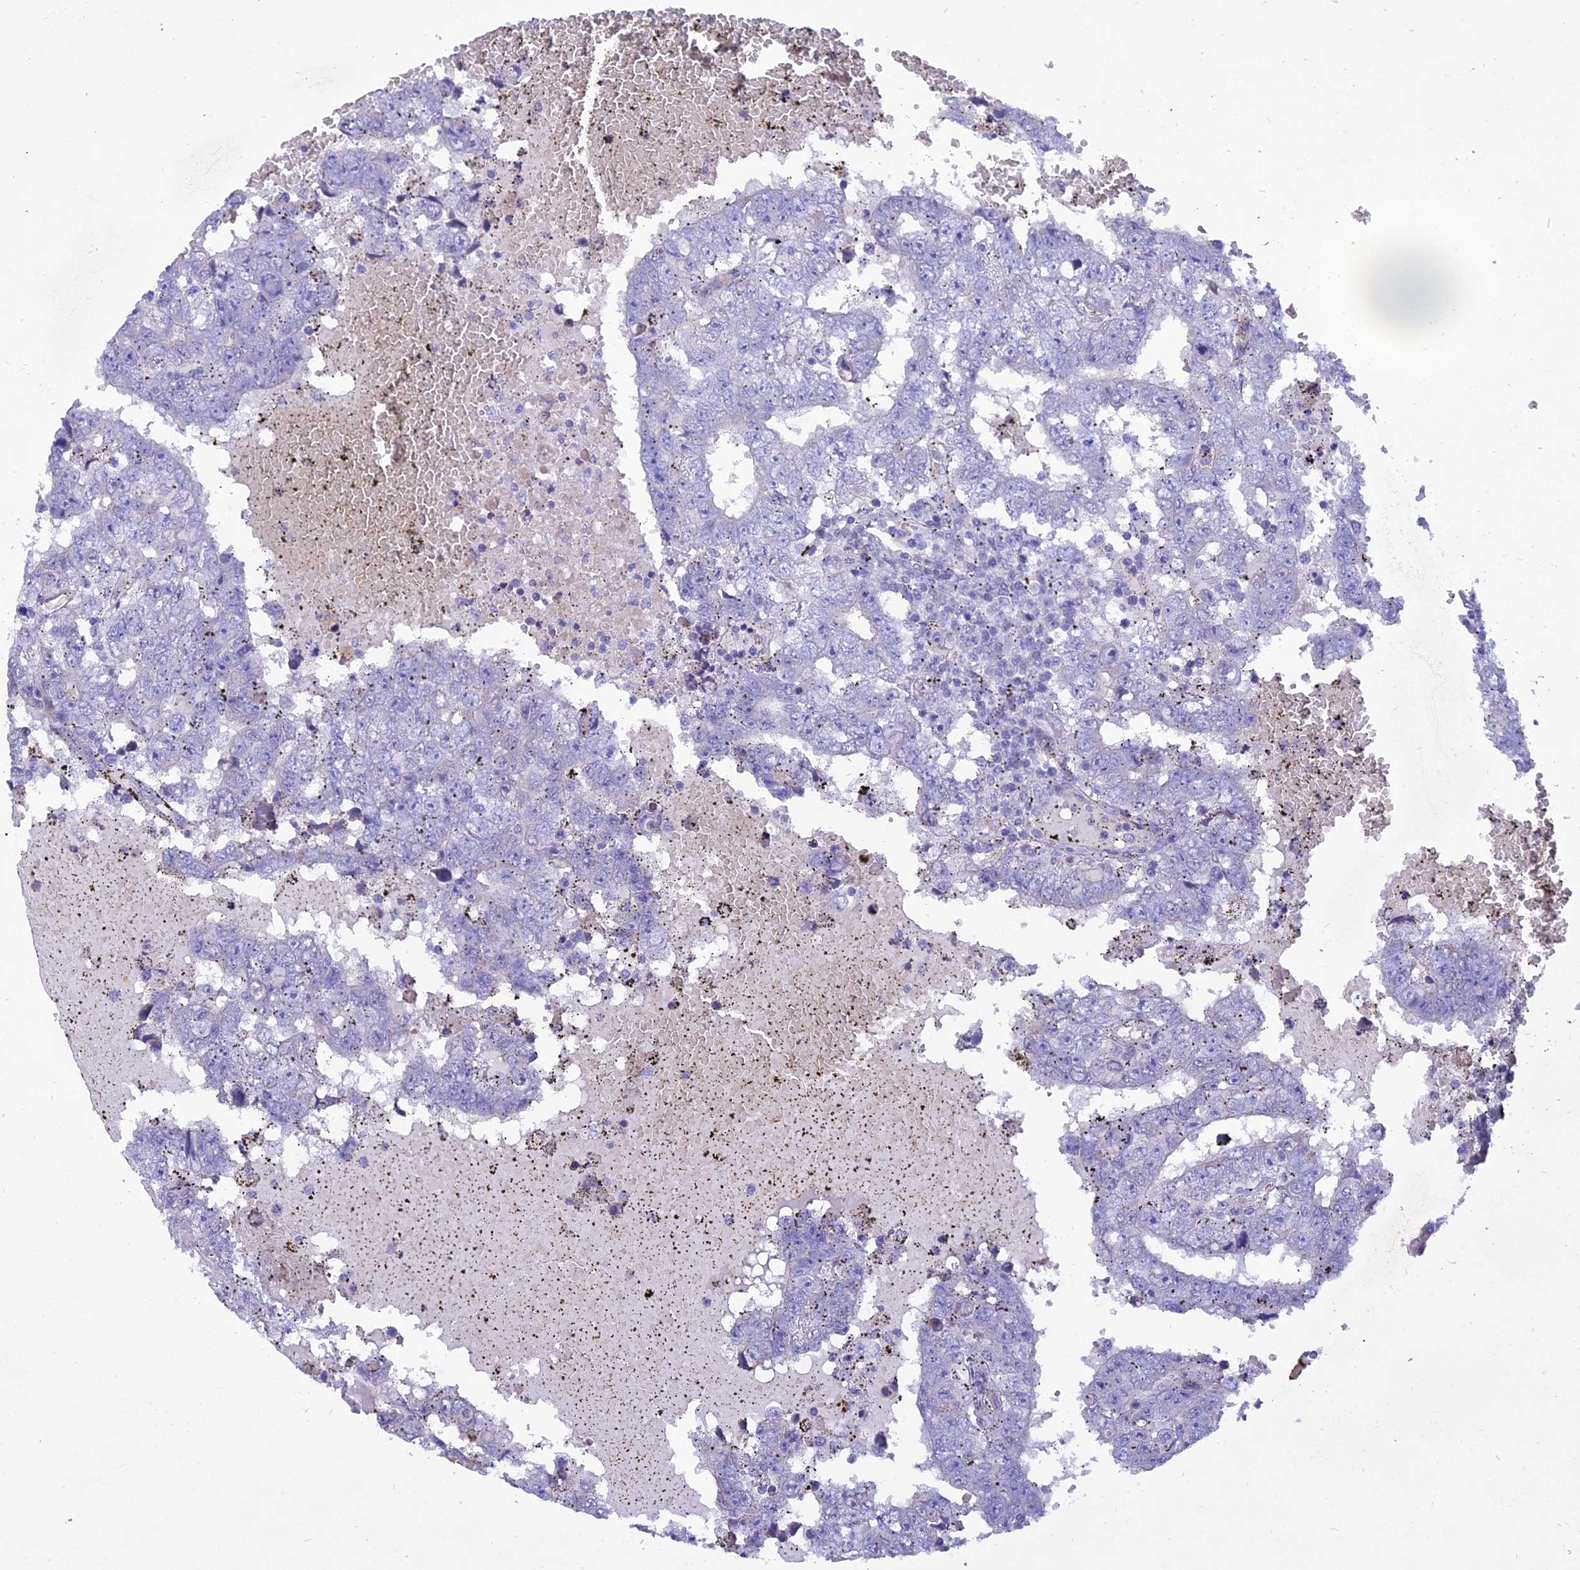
{"staining": {"intensity": "negative", "quantity": "none", "location": "none"}, "tissue": "testis cancer", "cell_type": "Tumor cells", "image_type": "cancer", "snomed": [{"axis": "morphology", "description": "Carcinoma, Embryonal, NOS"}, {"axis": "topography", "description": "Testis"}], "caption": "A high-resolution micrograph shows immunohistochemistry staining of testis cancer (embryonal carcinoma), which reveals no significant positivity in tumor cells.", "gene": "TMEM138", "patient": {"sex": "male", "age": 25}}